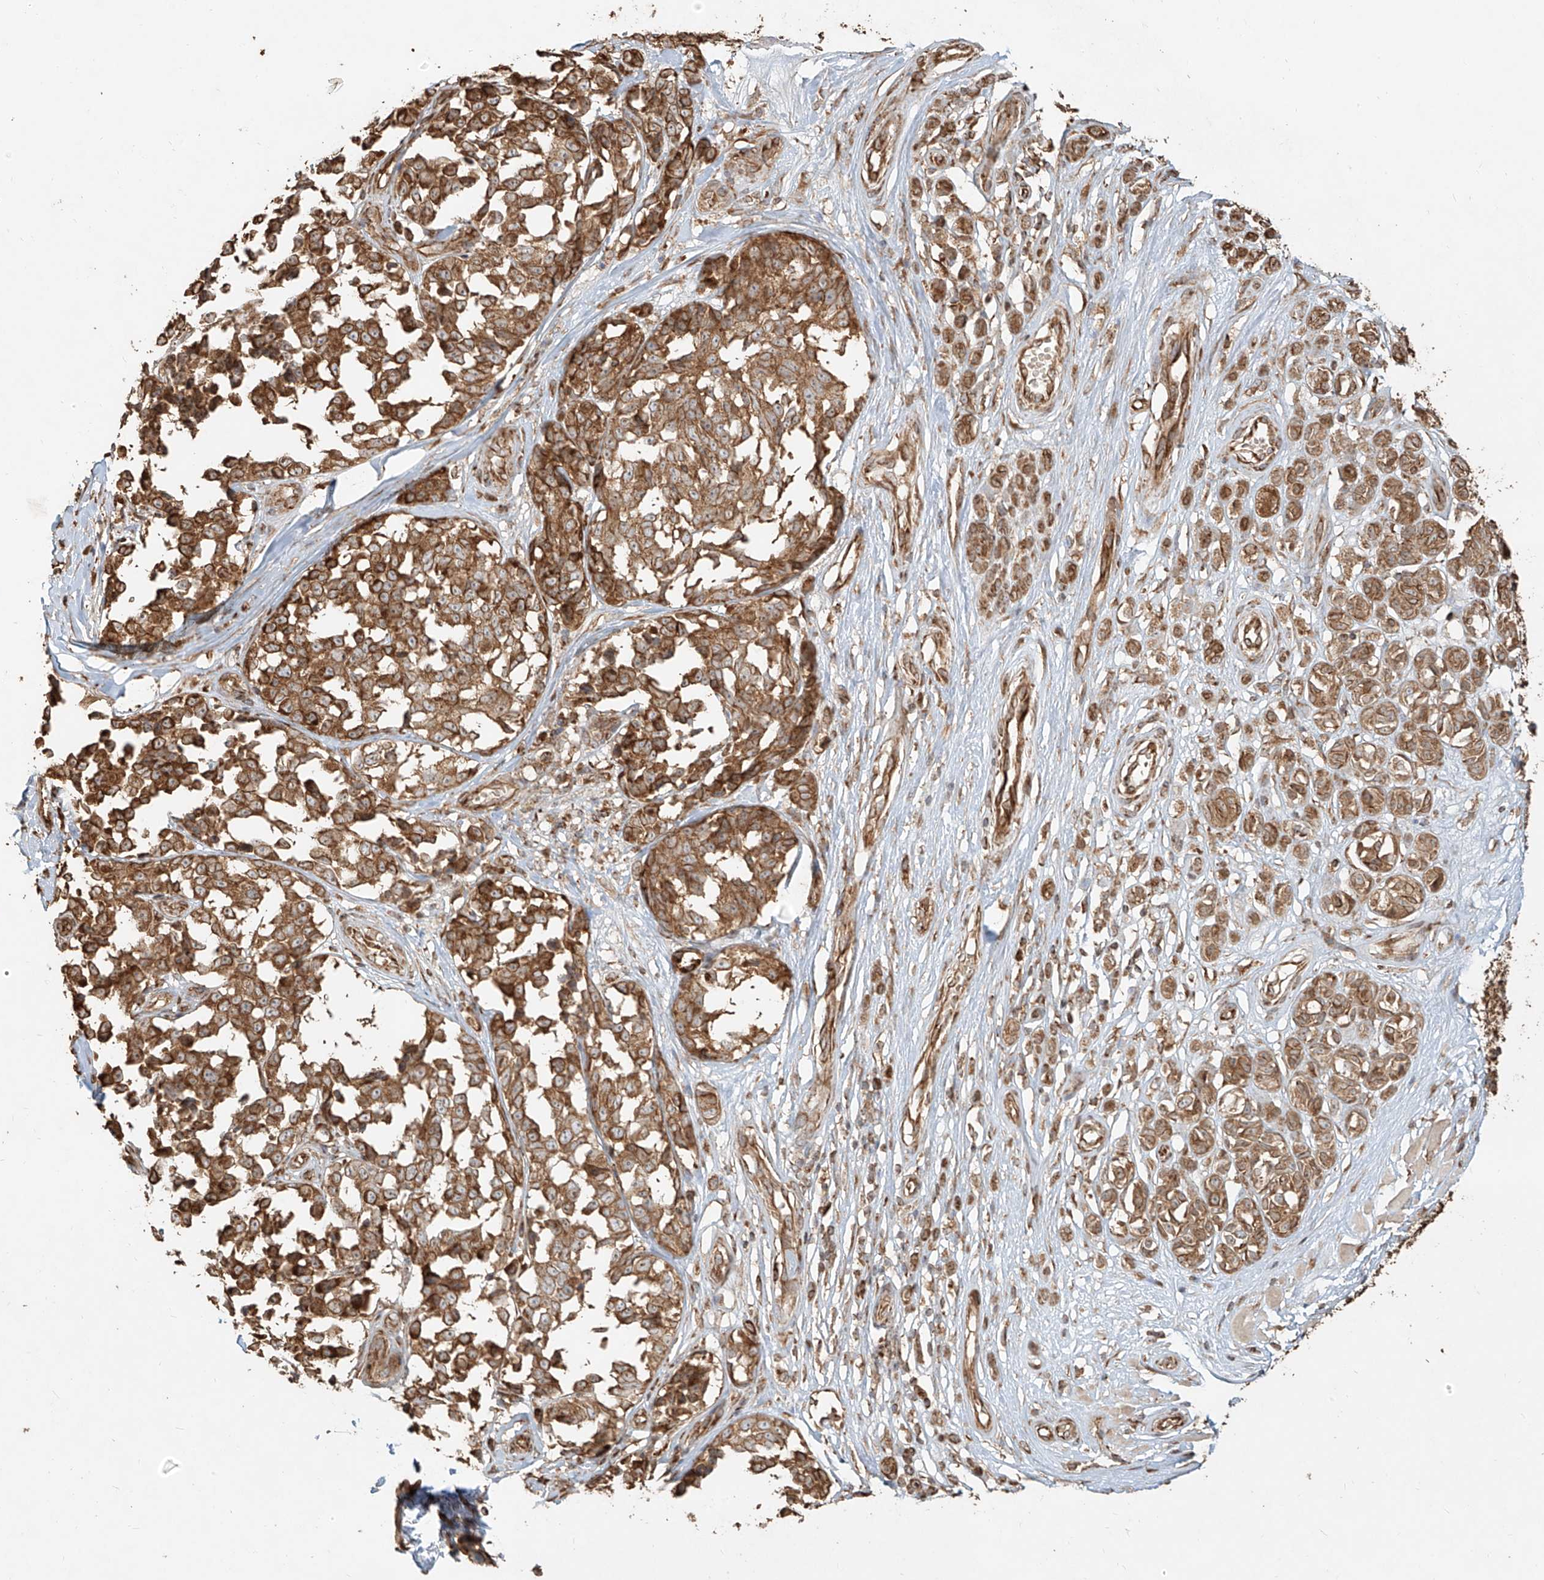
{"staining": {"intensity": "moderate", "quantity": ">75%", "location": "cytoplasmic/membranous"}, "tissue": "melanoma", "cell_type": "Tumor cells", "image_type": "cancer", "snomed": [{"axis": "morphology", "description": "Malignant melanoma, NOS"}, {"axis": "topography", "description": "Skin"}], "caption": "Melanoma stained with DAB immunohistochemistry displays medium levels of moderate cytoplasmic/membranous expression in approximately >75% of tumor cells.", "gene": "EFNB1", "patient": {"sex": "female", "age": 64}}